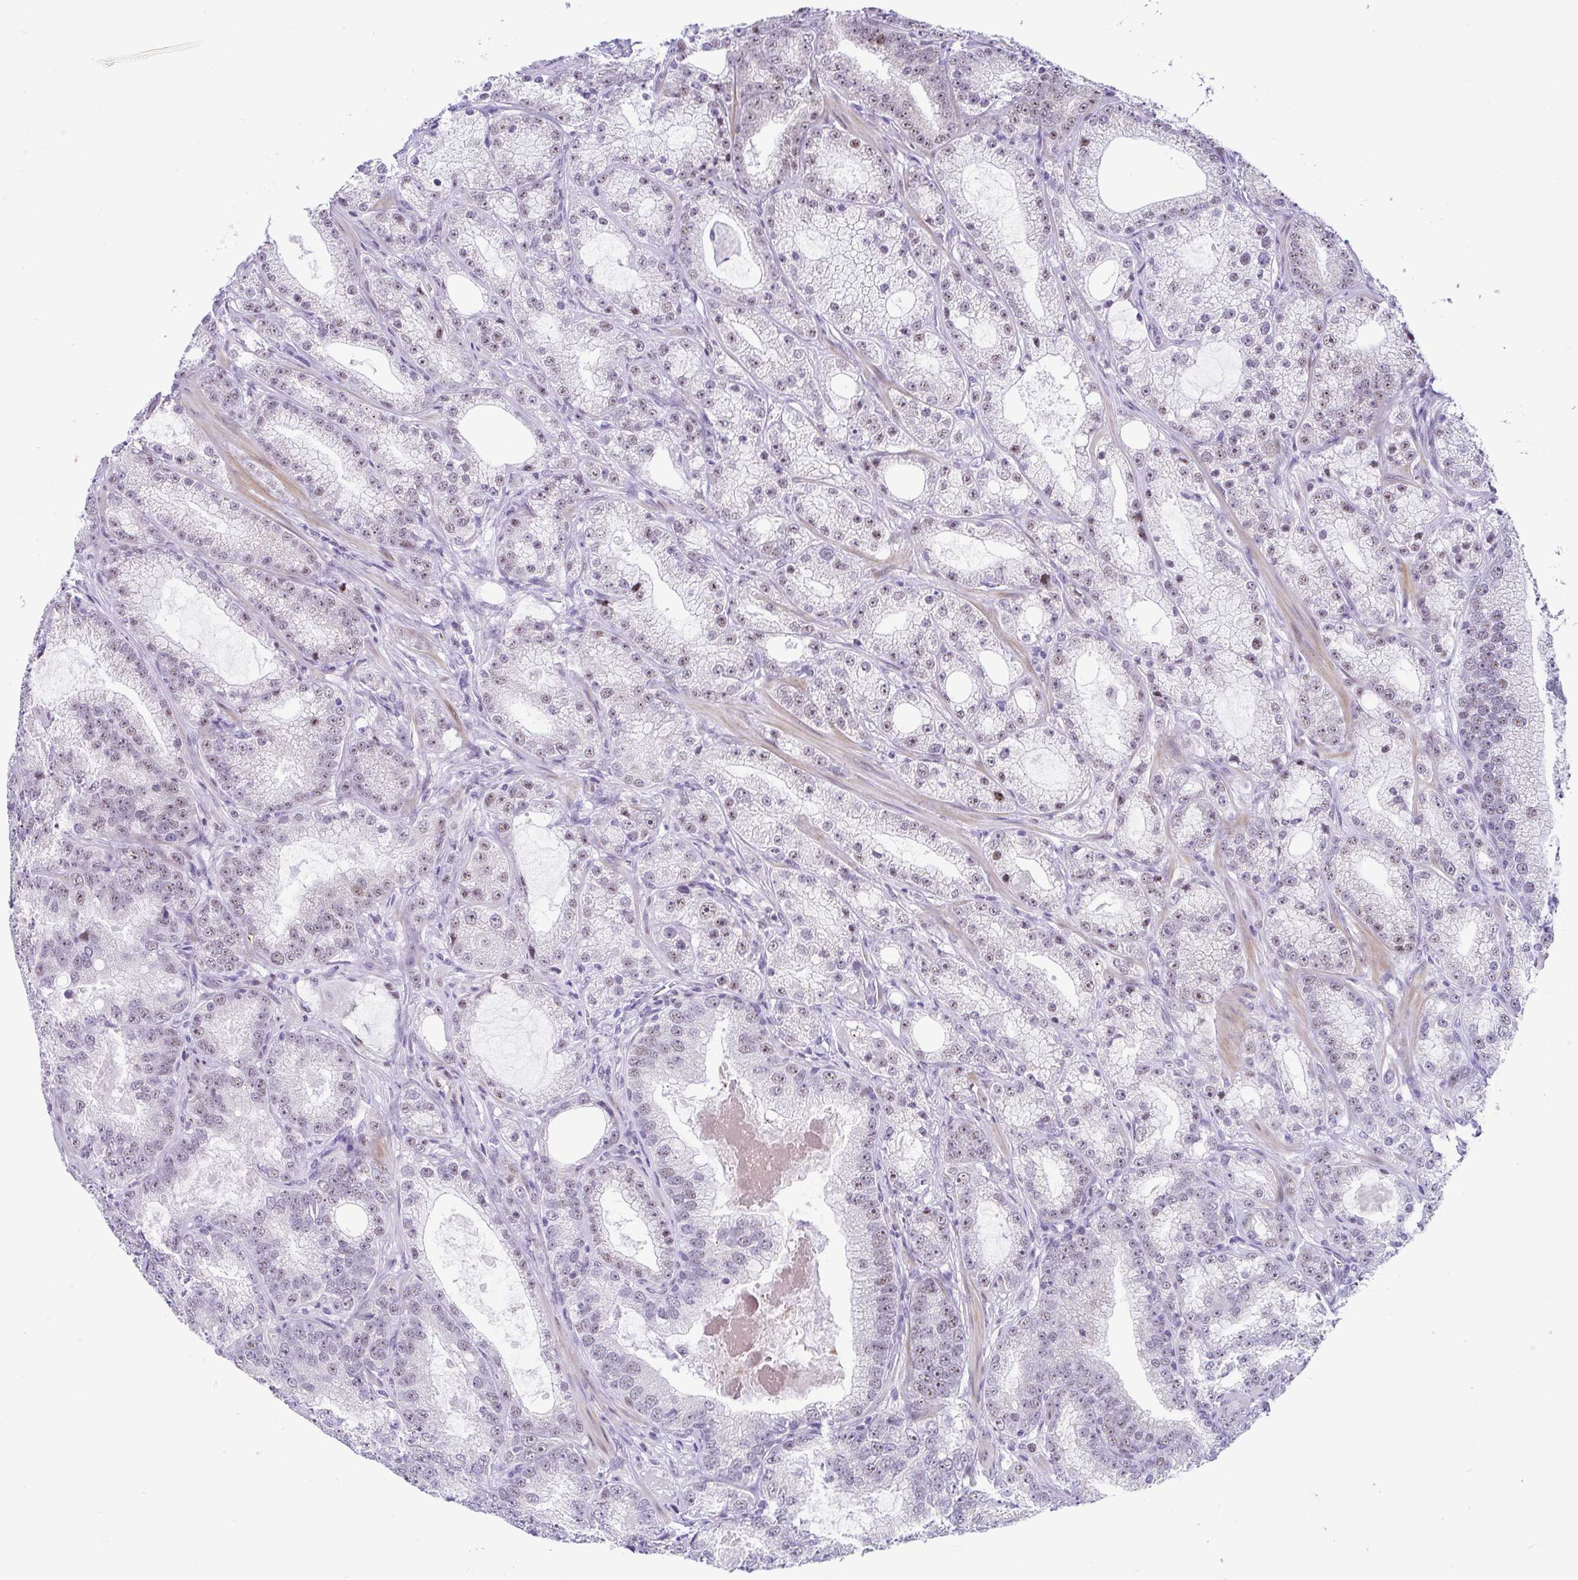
{"staining": {"intensity": "moderate", "quantity": "25%-75%", "location": "nuclear"}, "tissue": "prostate cancer", "cell_type": "Tumor cells", "image_type": "cancer", "snomed": [{"axis": "morphology", "description": "Adenocarcinoma, High grade"}, {"axis": "topography", "description": "Prostate"}], "caption": "Immunohistochemistry staining of prostate cancer (high-grade adenocarcinoma), which exhibits medium levels of moderate nuclear positivity in approximately 25%-75% of tumor cells indicating moderate nuclear protein expression. The staining was performed using DAB (brown) for protein detection and nuclei were counterstained in hematoxylin (blue).", "gene": "NR1D2", "patient": {"sex": "male", "age": 65}}